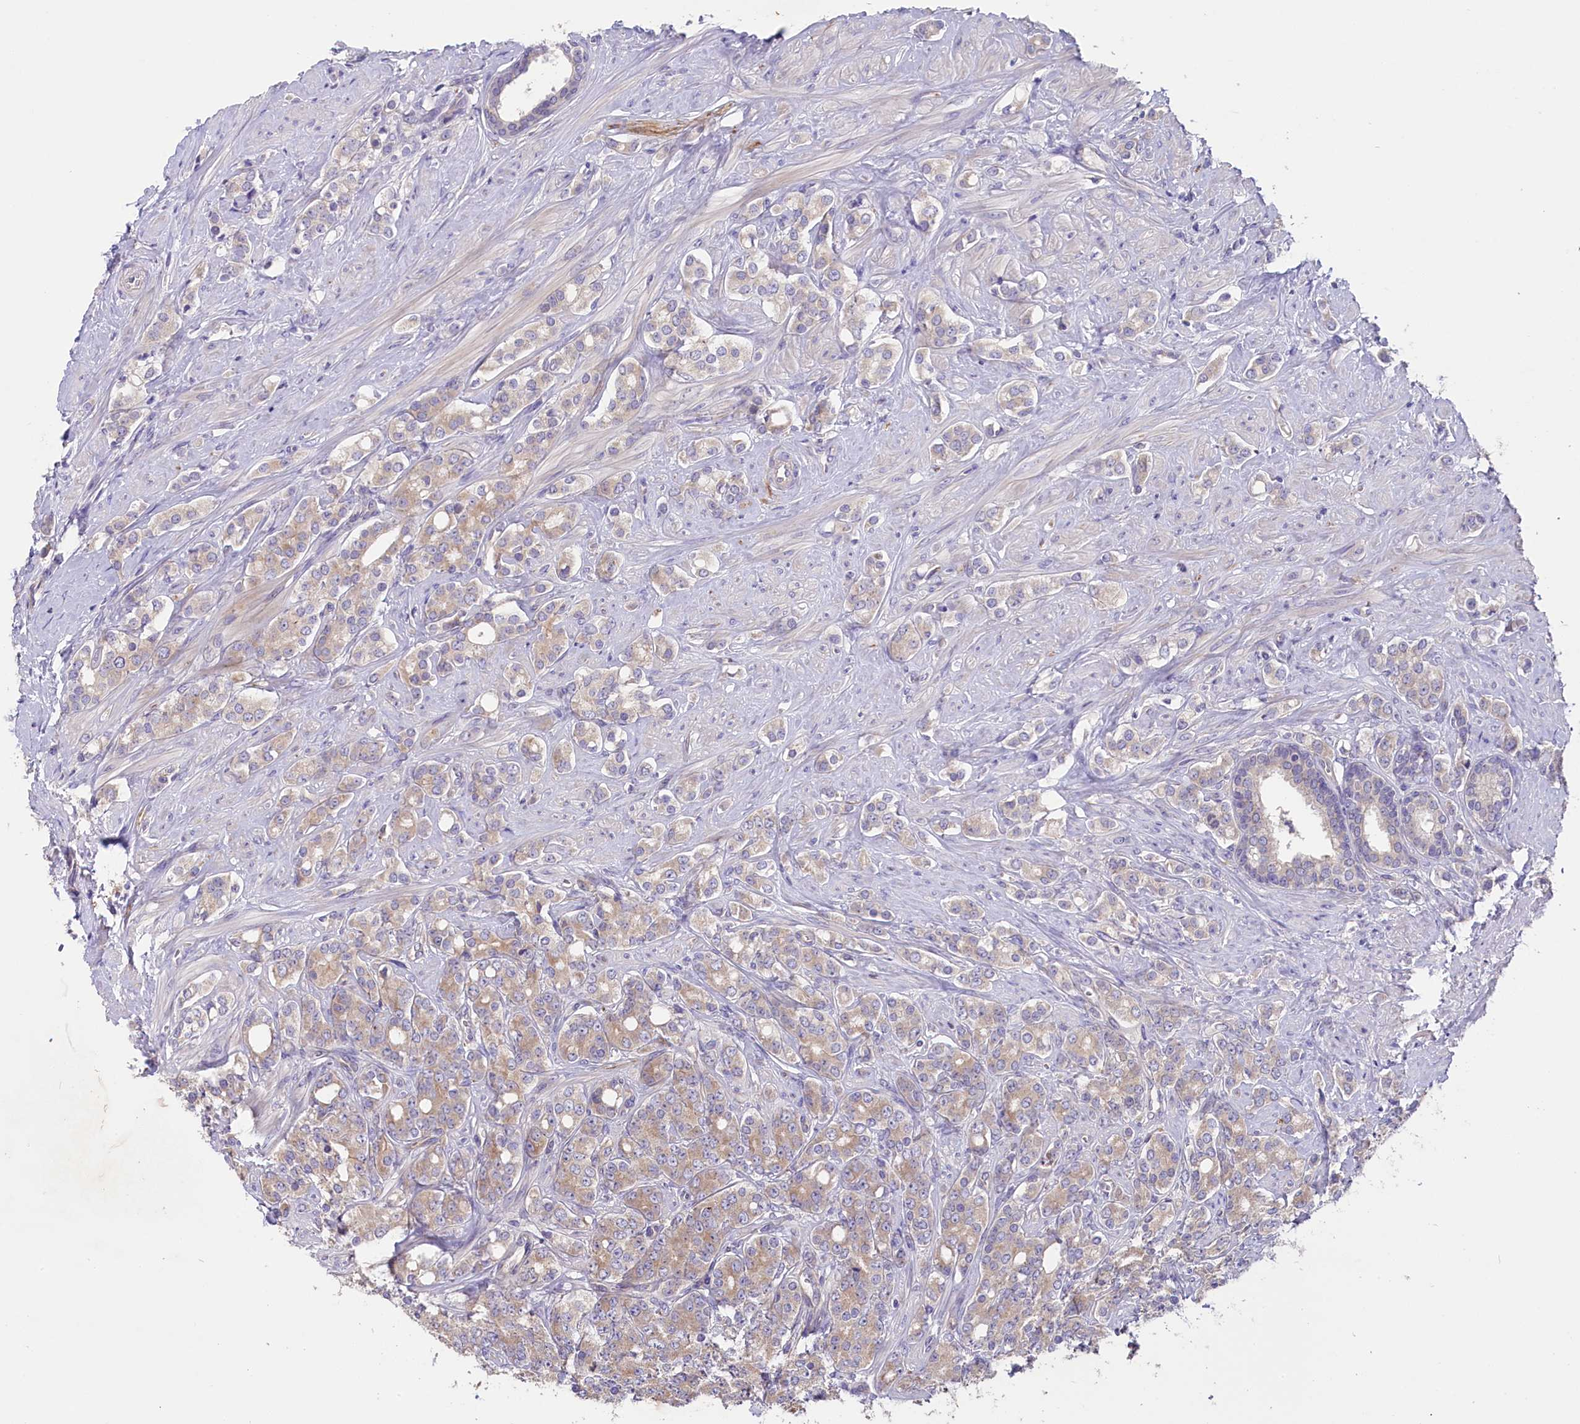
{"staining": {"intensity": "moderate", "quantity": "25%-75%", "location": "cytoplasmic/membranous"}, "tissue": "prostate cancer", "cell_type": "Tumor cells", "image_type": "cancer", "snomed": [{"axis": "morphology", "description": "Adenocarcinoma, High grade"}, {"axis": "topography", "description": "Prostate"}], "caption": "Tumor cells display medium levels of moderate cytoplasmic/membranous expression in about 25%-75% of cells in human prostate cancer (adenocarcinoma (high-grade)).", "gene": "CD99L2", "patient": {"sex": "male", "age": 62}}